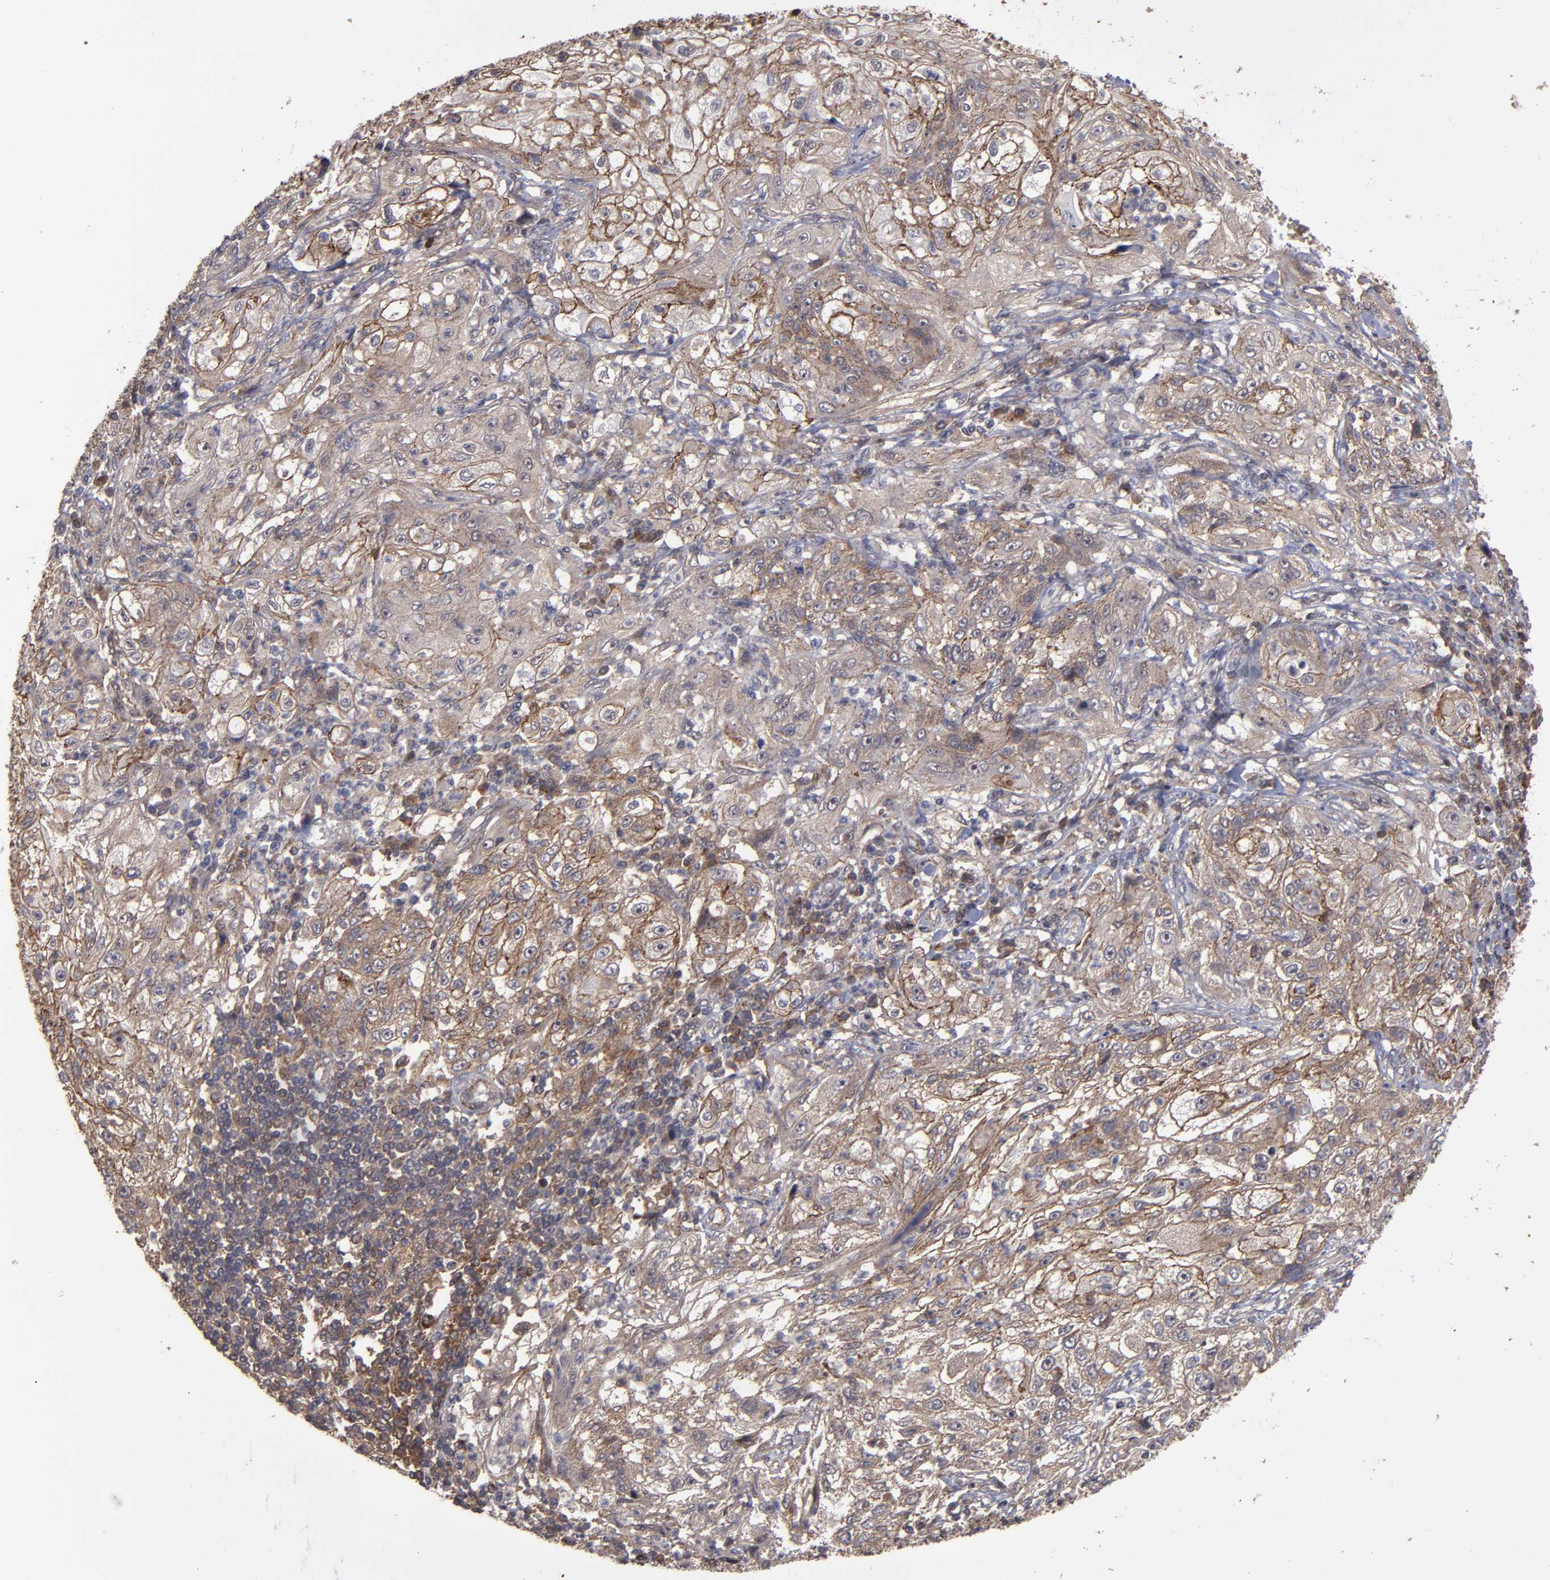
{"staining": {"intensity": "weak", "quantity": ">75%", "location": "cytoplasmic/membranous"}, "tissue": "lung cancer", "cell_type": "Tumor cells", "image_type": "cancer", "snomed": [{"axis": "morphology", "description": "Inflammation, NOS"}, {"axis": "morphology", "description": "Squamous cell carcinoma, NOS"}, {"axis": "topography", "description": "Lymph node"}, {"axis": "topography", "description": "Soft tissue"}, {"axis": "topography", "description": "Lung"}], "caption": "There is low levels of weak cytoplasmic/membranous staining in tumor cells of lung cancer (squamous cell carcinoma), as demonstrated by immunohistochemical staining (brown color).", "gene": "RPS6KA6", "patient": {"sex": "male", "age": 66}}